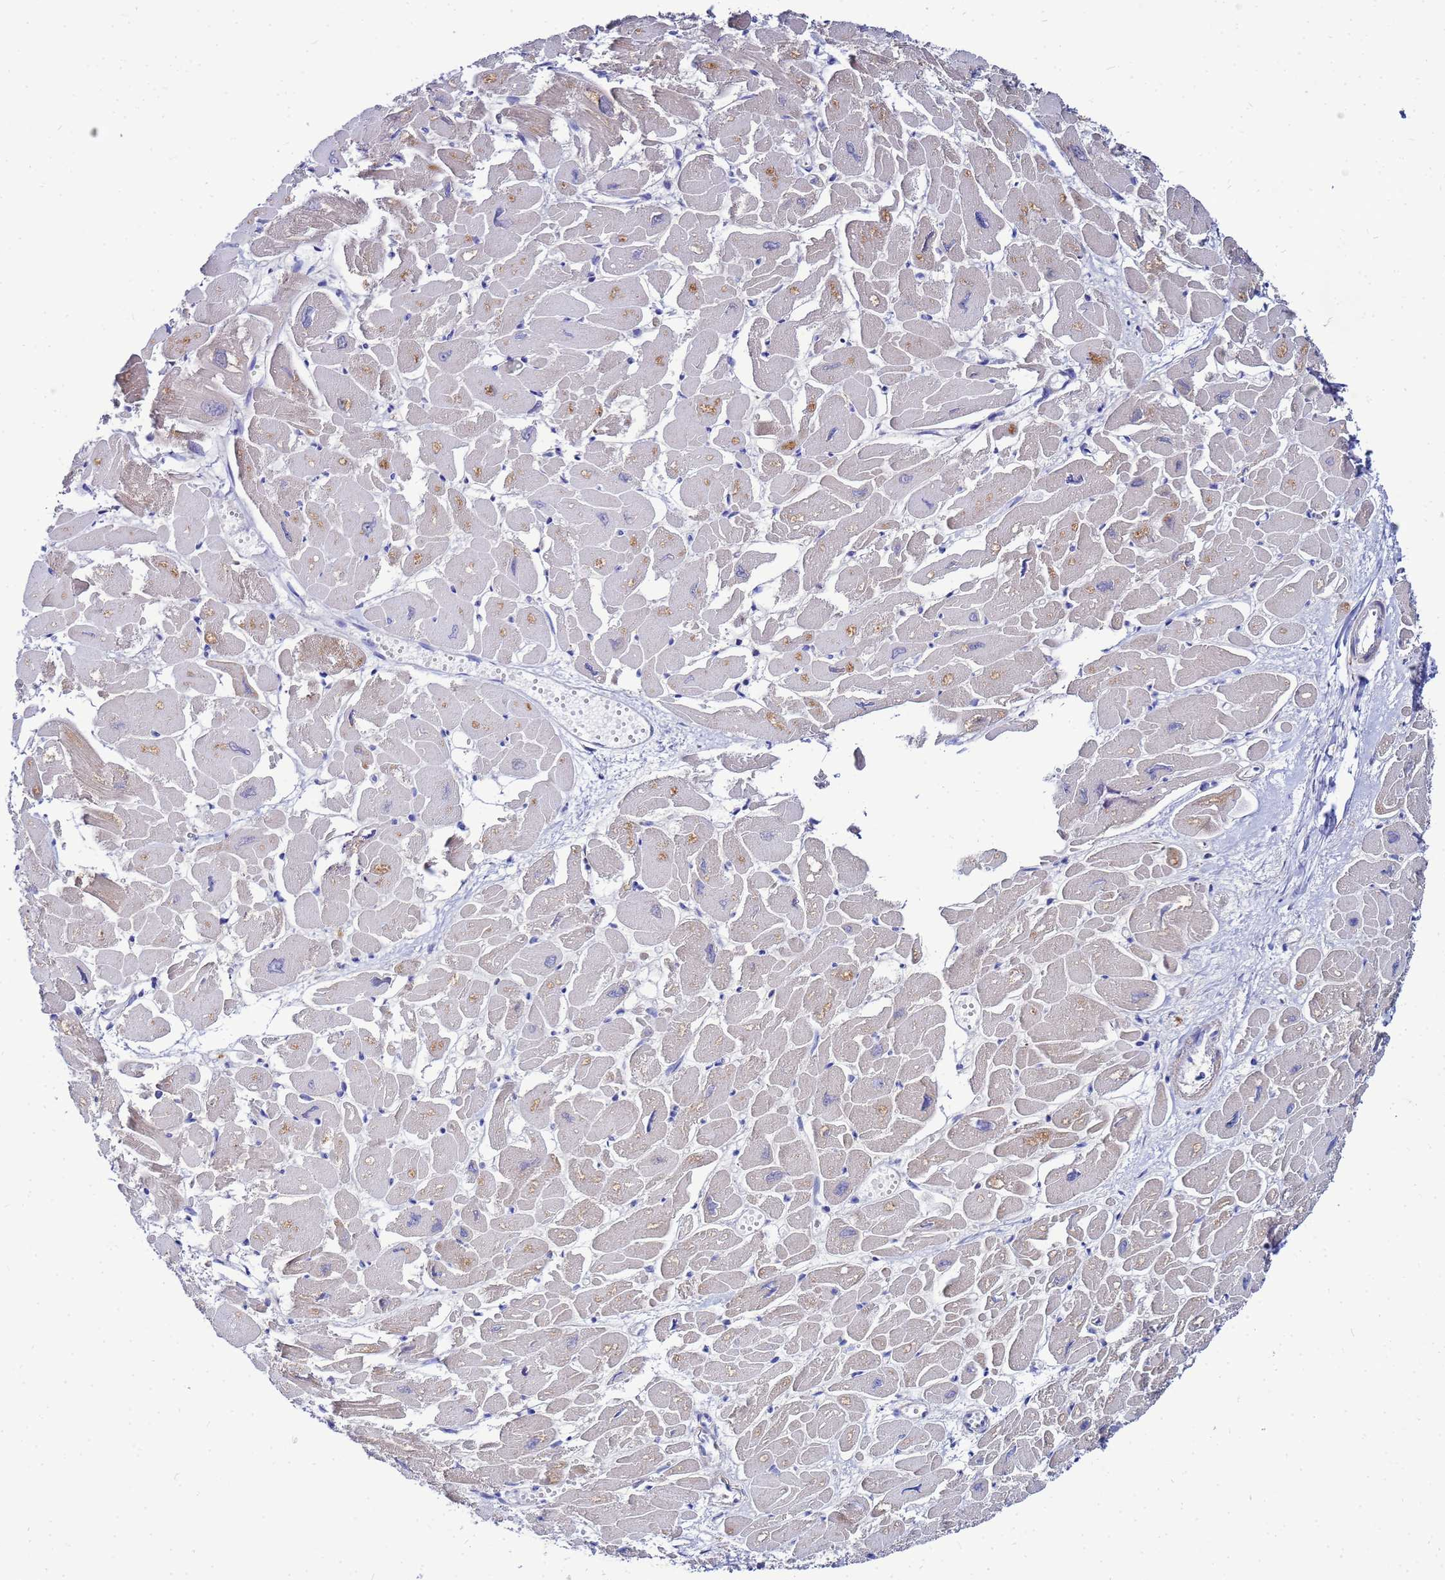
{"staining": {"intensity": "negative", "quantity": "none", "location": "none"}, "tissue": "heart muscle", "cell_type": "Cardiomyocytes", "image_type": "normal", "snomed": [{"axis": "morphology", "description": "Normal tissue, NOS"}, {"axis": "topography", "description": "Heart"}], "caption": "This is a micrograph of IHC staining of unremarkable heart muscle, which shows no staining in cardiomyocytes.", "gene": "FAHD2A", "patient": {"sex": "male", "age": 54}}